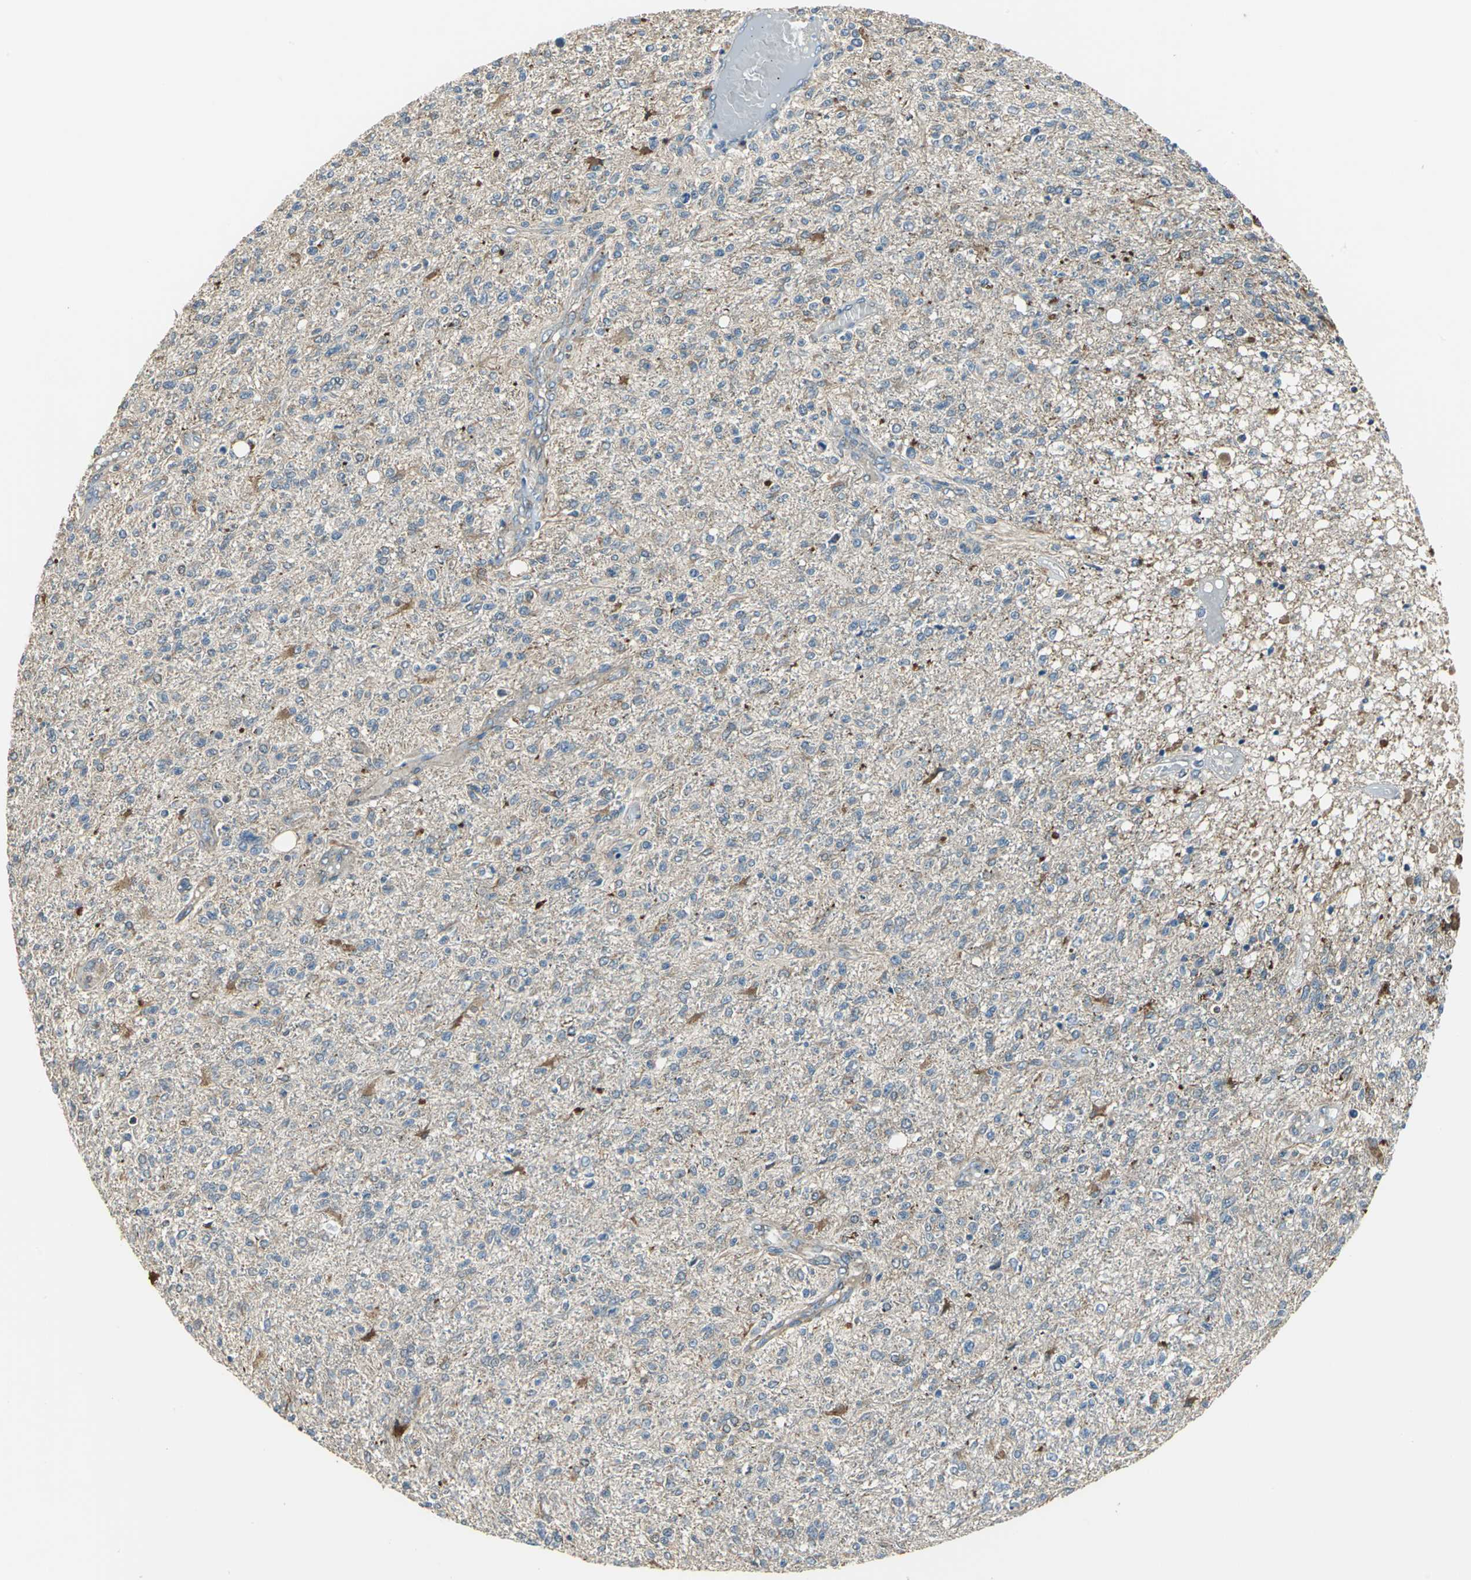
{"staining": {"intensity": "moderate", "quantity": "25%-75%", "location": "cytoplasmic/membranous"}, "tissue": "glioma", "cell_type": "Tumor cells", "image_type": "cancer", "snomed": [{"axis": "morphology", "description": "Glioma, malignant, High grade"}, {"axis": "topography", "description": "Cerebral cortex"}], "caption": "A medium amount of moderate cytoplasmic/membranous expression is seen in about 25%-75% of tumor cells in glioma tissue.", "gene": "TRAK1", "patient": {"sex": "male", "age": 76}}